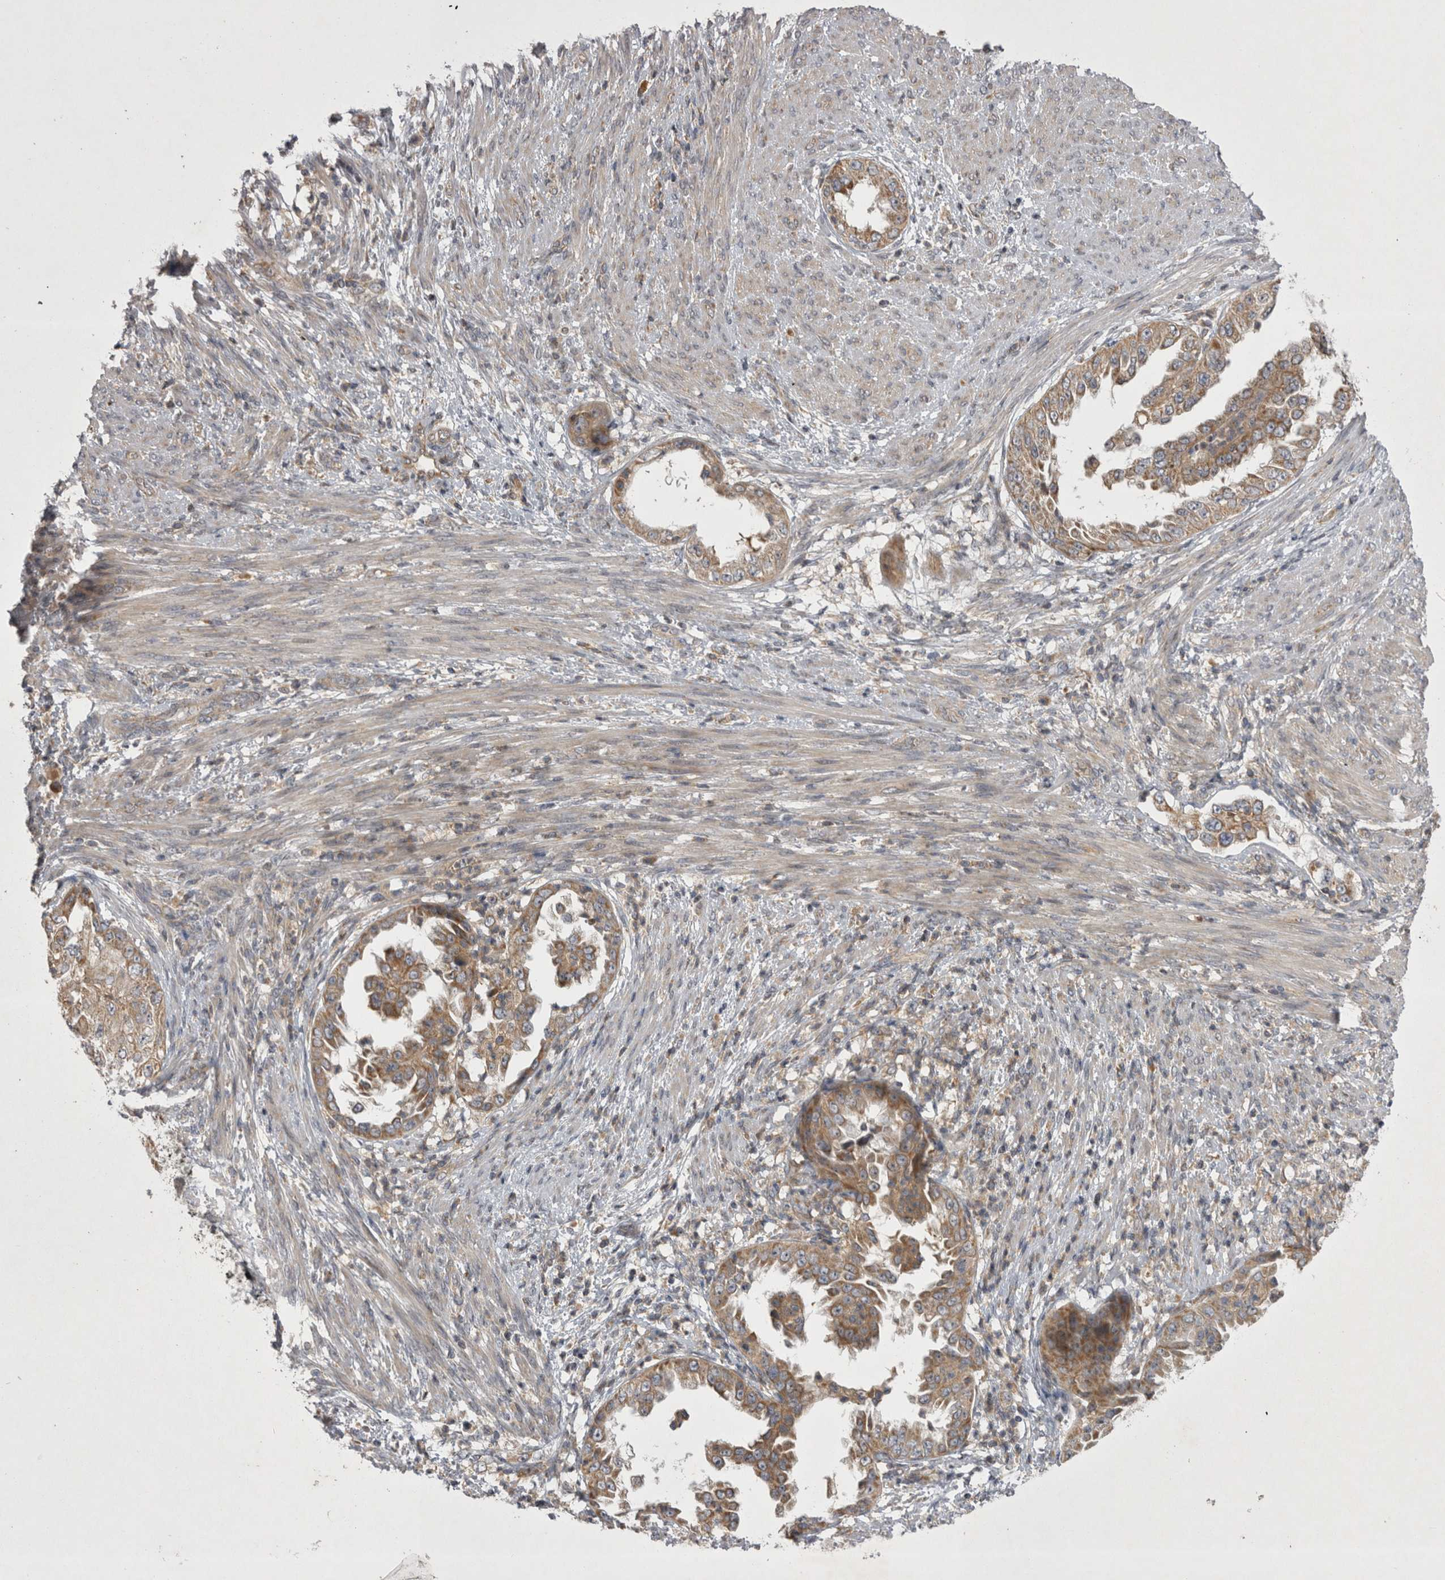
{"staining": {"intensity": "weak", "quantity": ">75%", "location": "cytoplasmic/membranous"}, "tissue": "endometrial cancer", "cell_type": "Tumor cells", "image_type": "cancer", "snomed": [{"axis": "morphology", "description": "Adenocarcinoma, NOS"}, {"axis": "topography", "description": "Endometrium"}], "caption": "Immunohistochemistry (DAB) staining of human adenocarcinoma (endometrial) exhibits weak cytoplasmic/membranous protein staining in about >75% of tumor cells.", "gene": "TSPOAP1", "patient": {"sex": "female", "age": 85}}